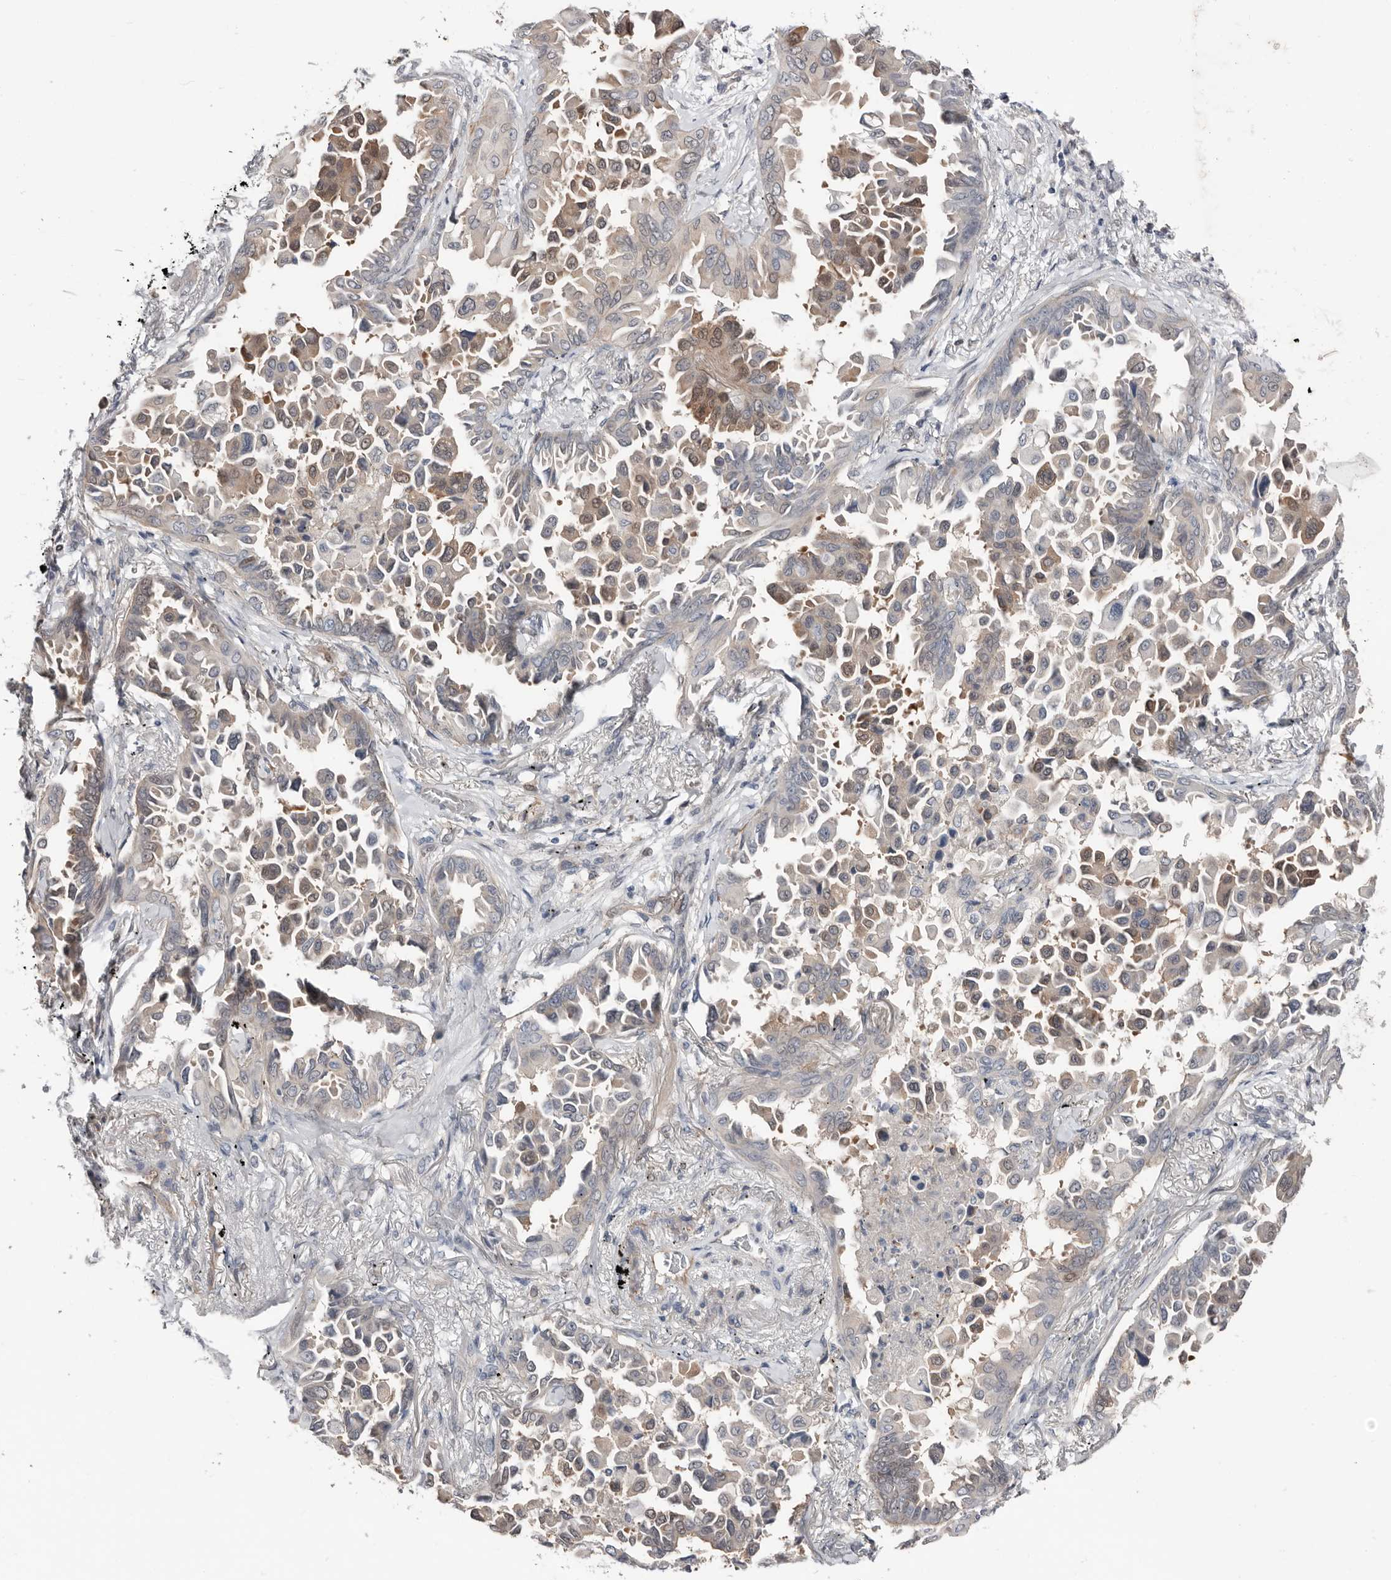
{"staining": {"intensity": "weak", "quantity": "<25%", "location": "cytoplasmic/membranous"}, "tissue": "lung cancer", "cell_type": "Tumor cells", "image_type": "cancer", "snomed": [{"axis": "morphology", "description": "Adenocarcinoma, NOS"}, {"axis": "topography", "description": "Lung"}], "caption": "An immunohistochemistry image of lung cancer is shown. There is no staining in tumor cells of lung cancer.", "gene": "ASRGL1", "patient": {"sex": "female", "age": 67}}